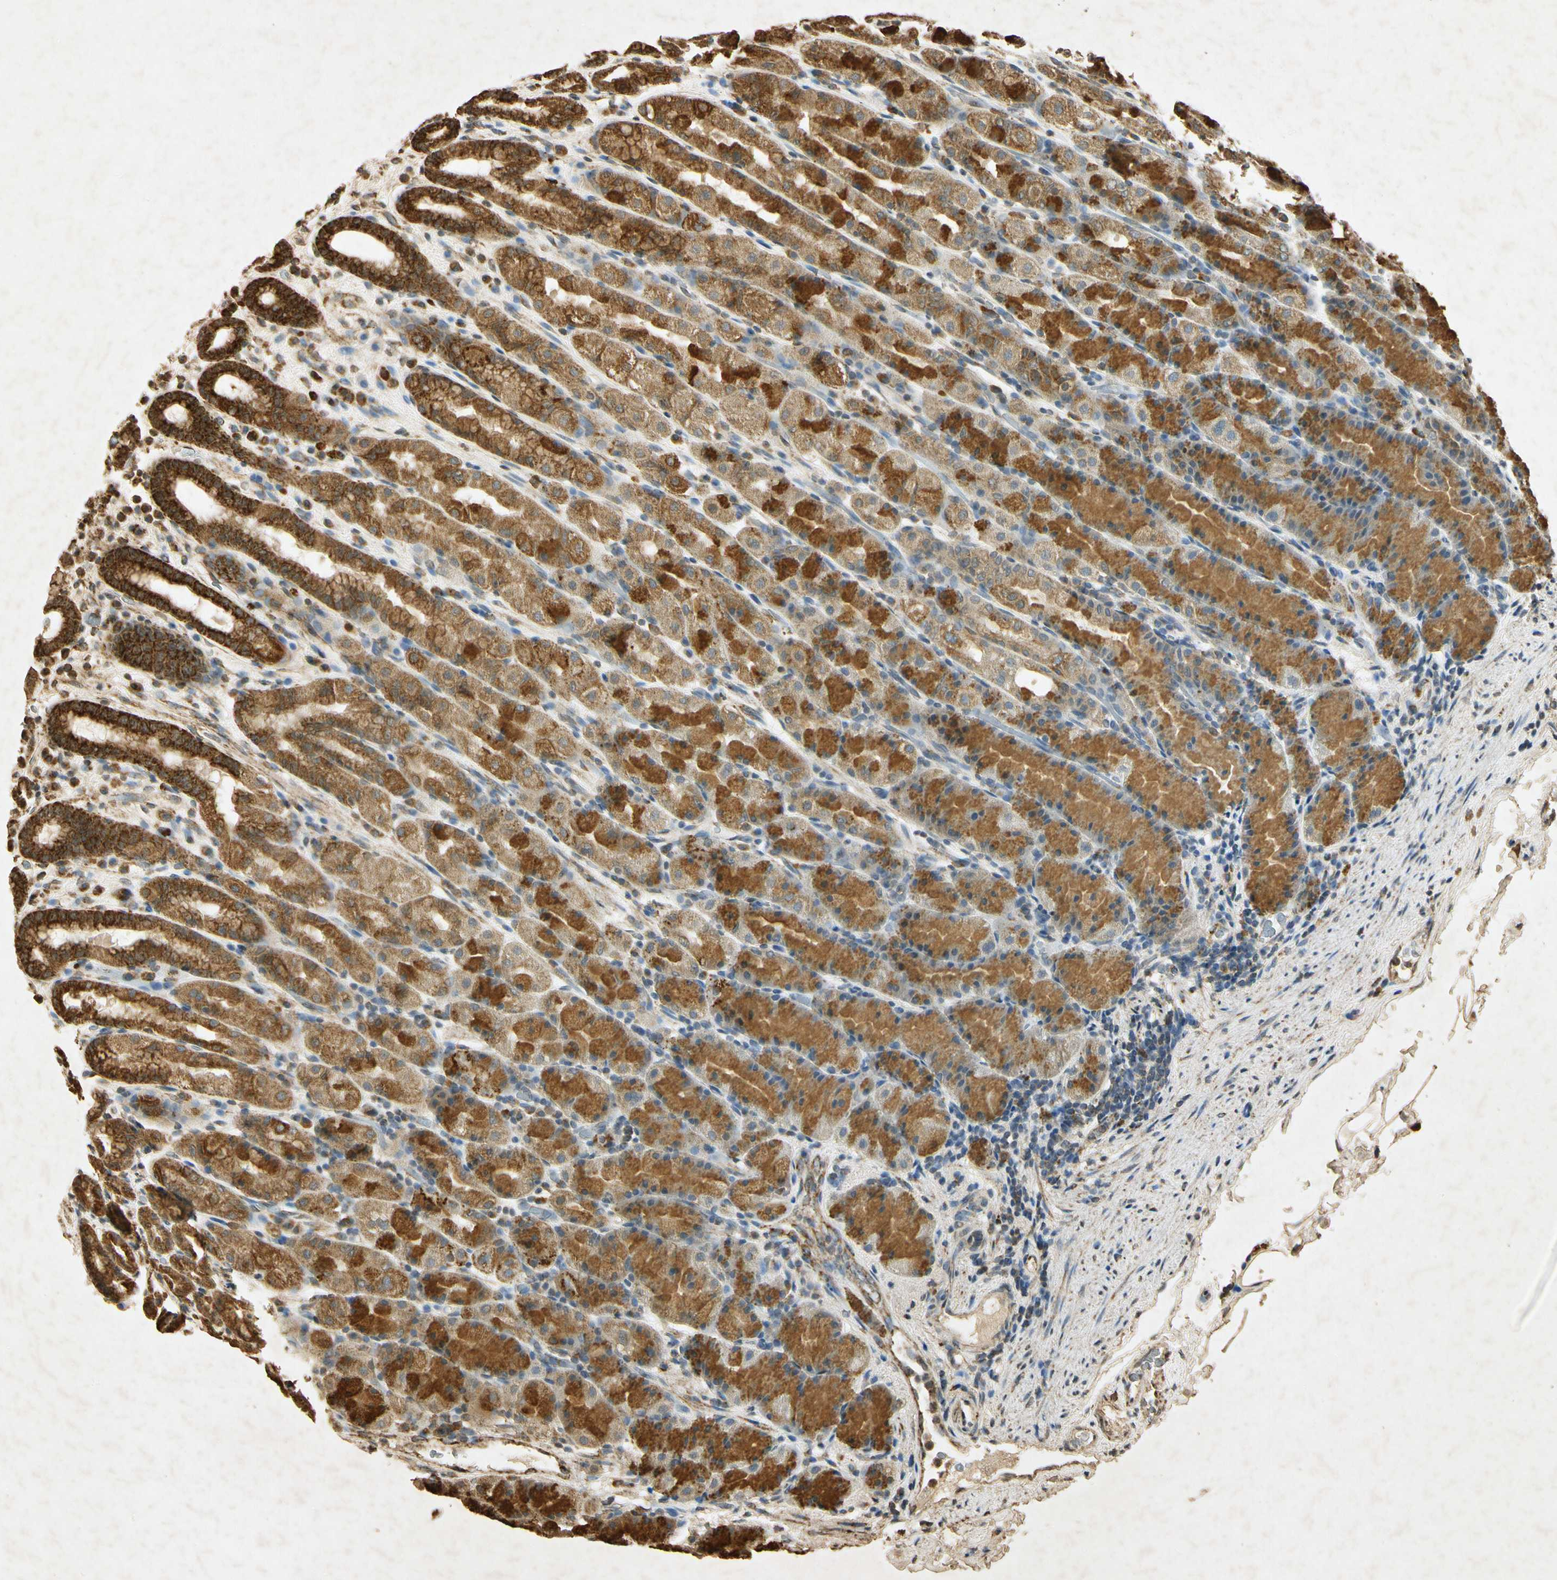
{"staining": {"intensity": "strong", "quantity": "25%-75%", "location": "cytoplasmic/membranous"}, "tissue": "stomach", "cell_type": "Glandular cells", "image_type": "normal", "snomed": [{"axis": "morphology", "description": "Normal tissue, NOS"}, {"axis": "topography", "description": "Stomach, upper"}], "caption": "IHC histopathology image of normal stomach: human stomach stained using immunohistochemistry (IHC) shows high levels of strong protein expression localized specifically in the cytoplasmic/membranous of glandular cells, appearing as a cytoplasmic/membranous brown color.", "gene": "PRDX3", "patient": {"sex": "male", "age": 68}}